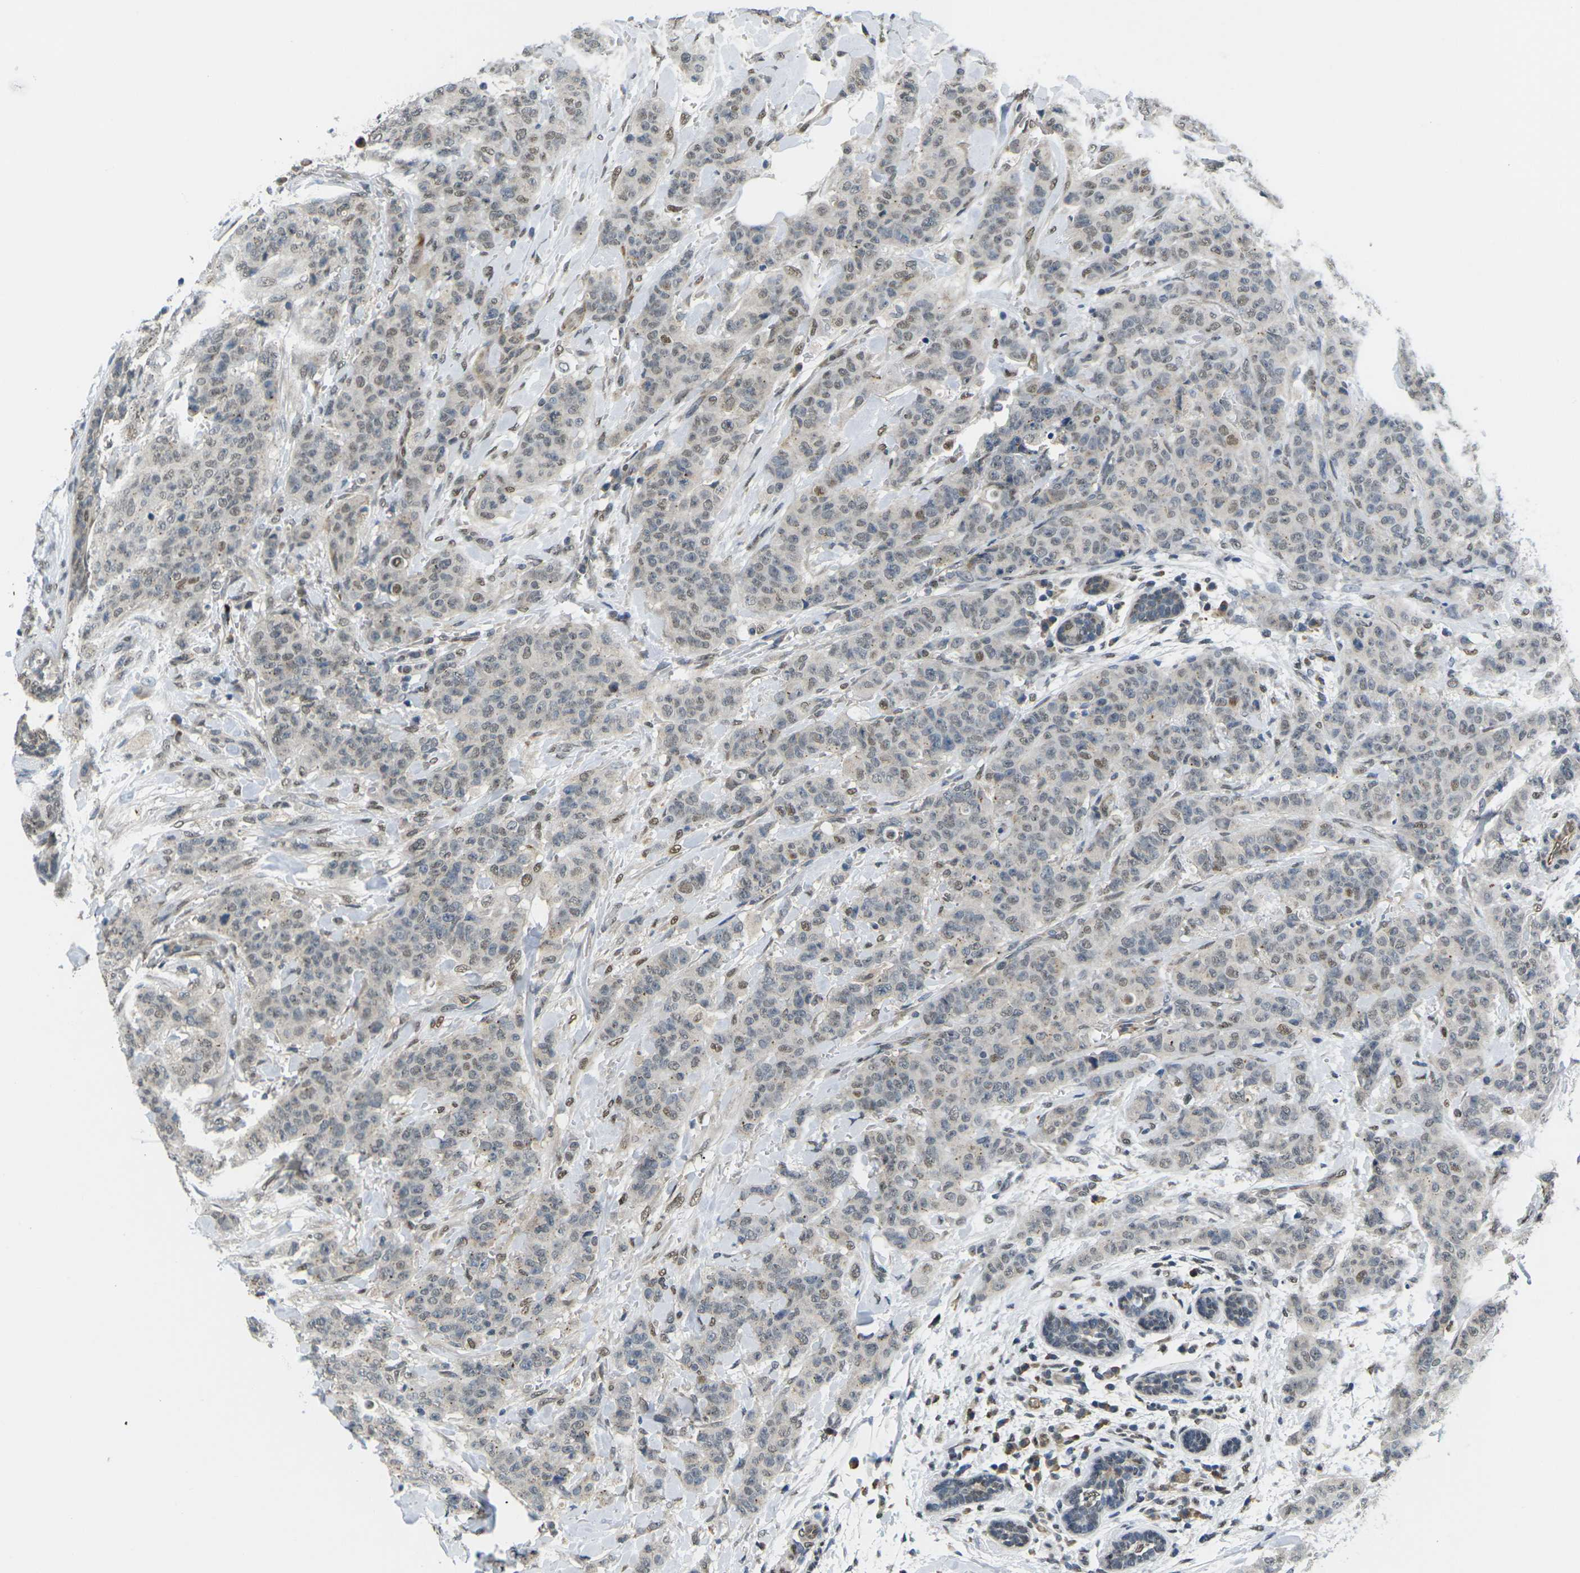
{"staining": {"intensity": "weak", "quantity": "<25%", "location": "nuclear"}, "tissue": "breast cancer", "cell_type": "Tumor cells", "image_type": "cancer", "snomed": [{"axis": "morphology", "description": "Normal tissue, NOS"}, {"axis": "morphology", "description": "Duct carcinoma"}, {"axis": "topography", "description": "Breast"}], "caption": "Tumor cells show no significant positivity in breast cancer.", "gene": "ERBB4", "patient": {"sex": "female", "age": 40}}